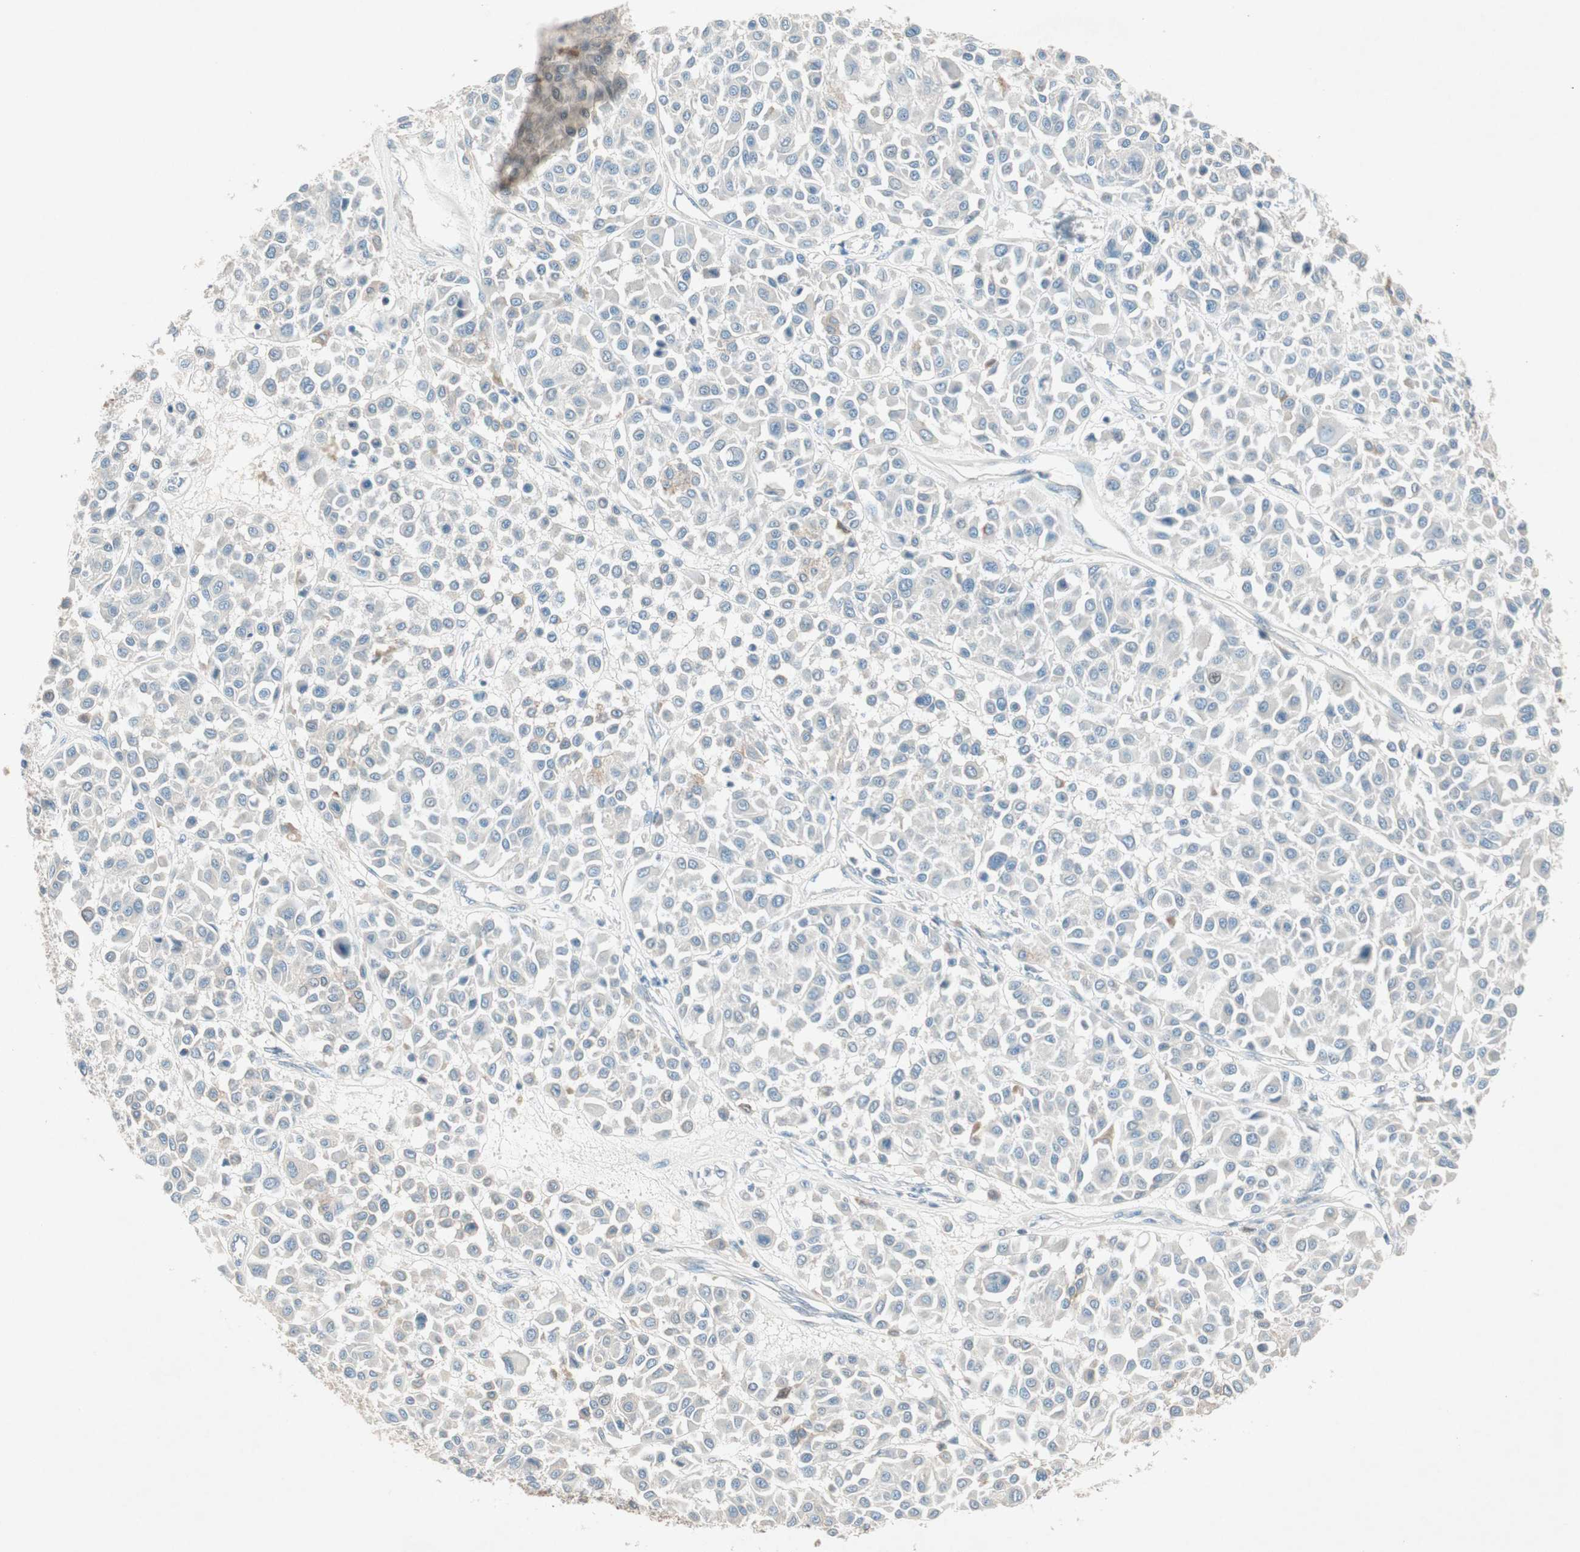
{"staining": {"intensity": "negative", "quantity": "none", "location": "none"}, "tissue": "melanoma", "cell_type": "Tumor cells", "image_type": "cancer", "snomed": [{"axis": "morphology", "description": "Malignant melanoma, Metastatic site"}, {"axis": "topography", "description": "Soft tissue"}], "caption": "IHC micrograph of neoplastic tissue: human melanoma stained with DAB (3,3'-diaminobenzidine) reveals no significant protein expression in tumor cells.", "gene": "NKAIN1", "patient": {"sex": "male", "age": 41}}